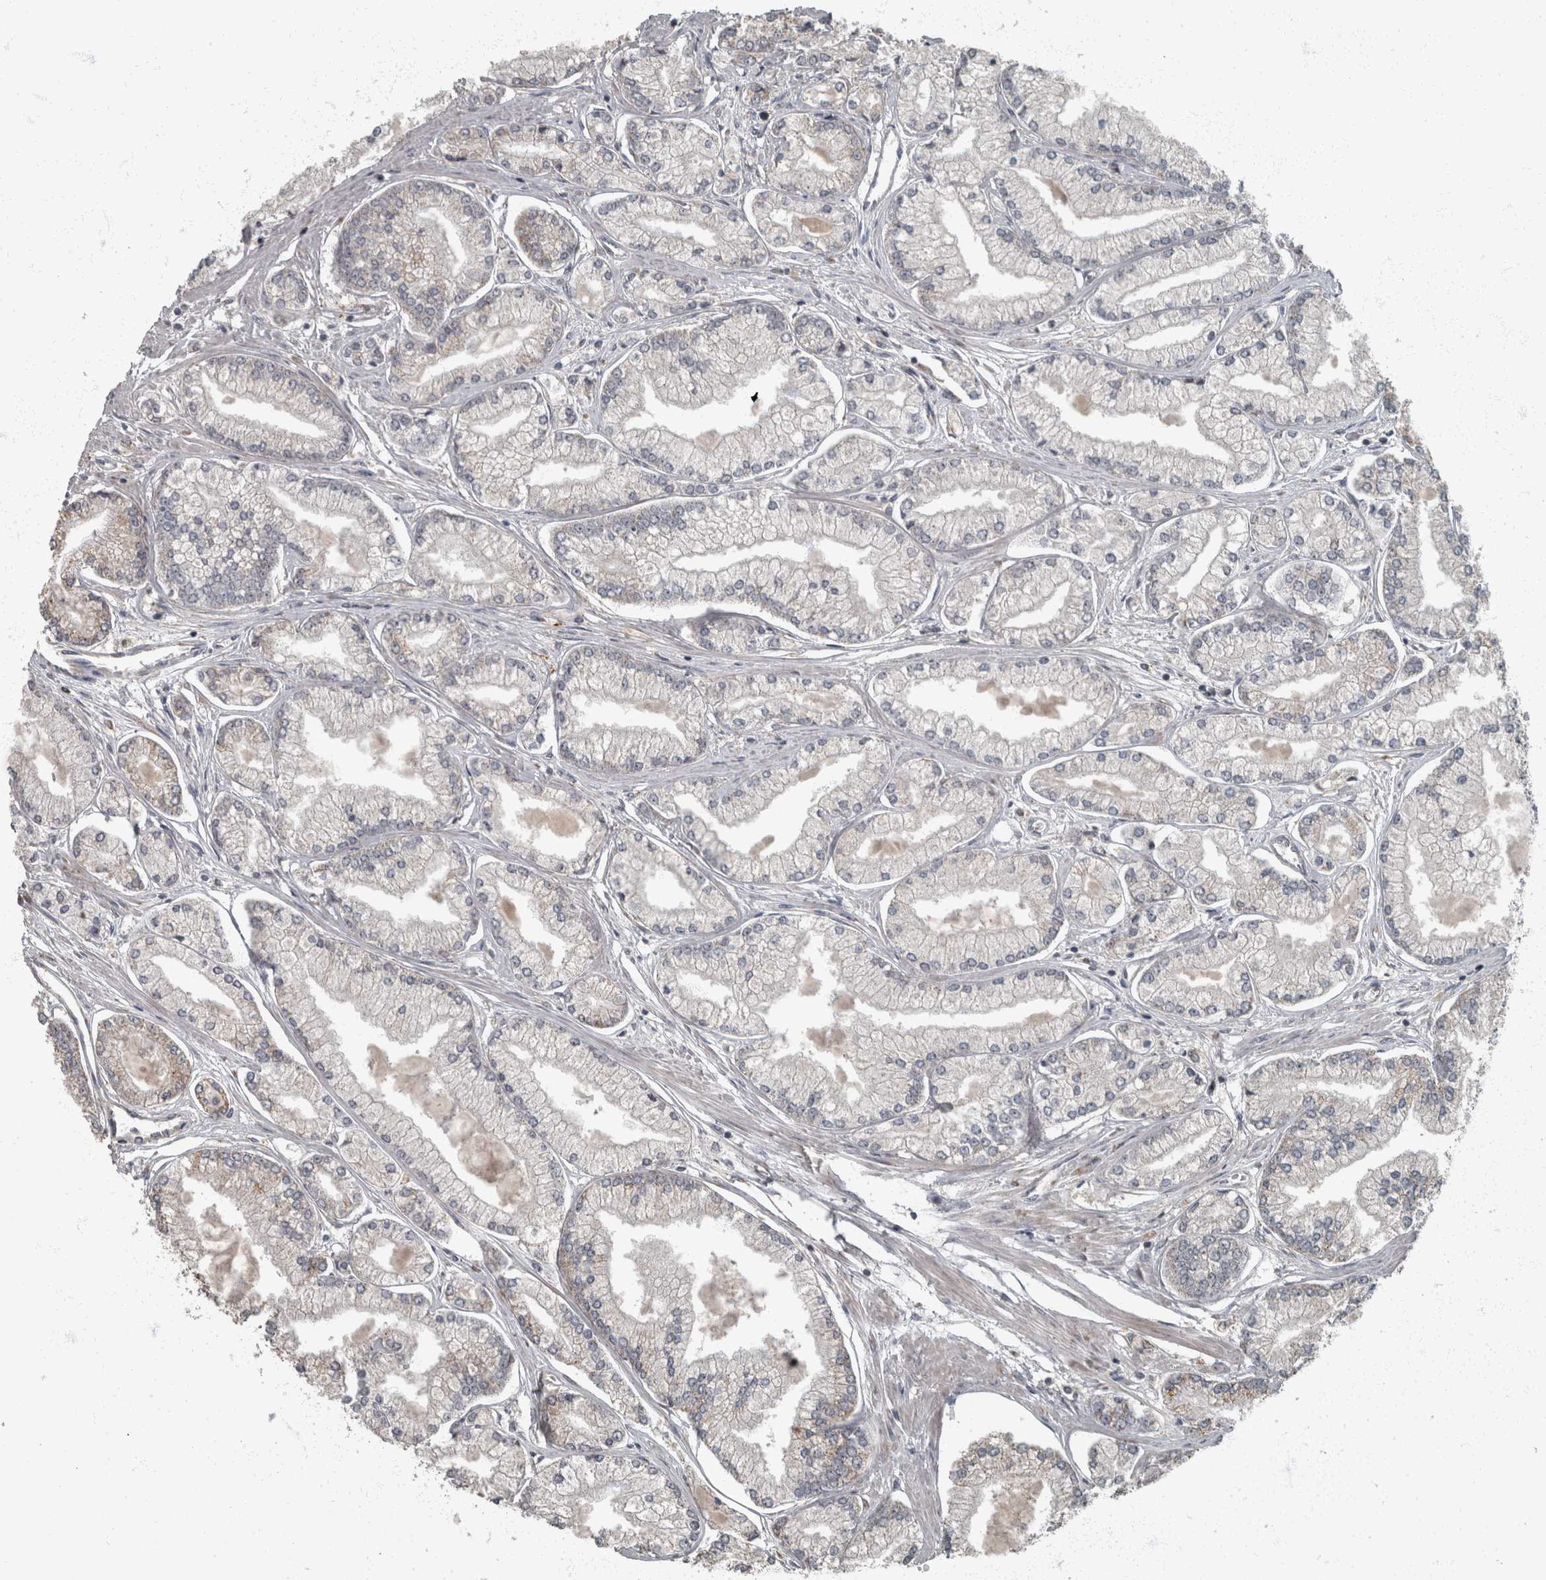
{"staining": {"intensity": "strong", "quantity": "<25%", "location": "cytoplasmic/membranous"}, "tissue": "prostate cancer", "cell_type": "Tumor cells", "image_type": "cancer", "snomed": [{"axis": "morphology", "description": "Adenocarcinoma, Low grade"}, {"axis": "topography", "description": "Prostate"}], "caption": "Immunohistochemistry (DAB) staining of prostate cancer shows strong cytoplasmic/membranous protein expression in about <25% of tumor cells.", "gene": "RABGGTB", "patient": {"sex": "male", "age": 52}}